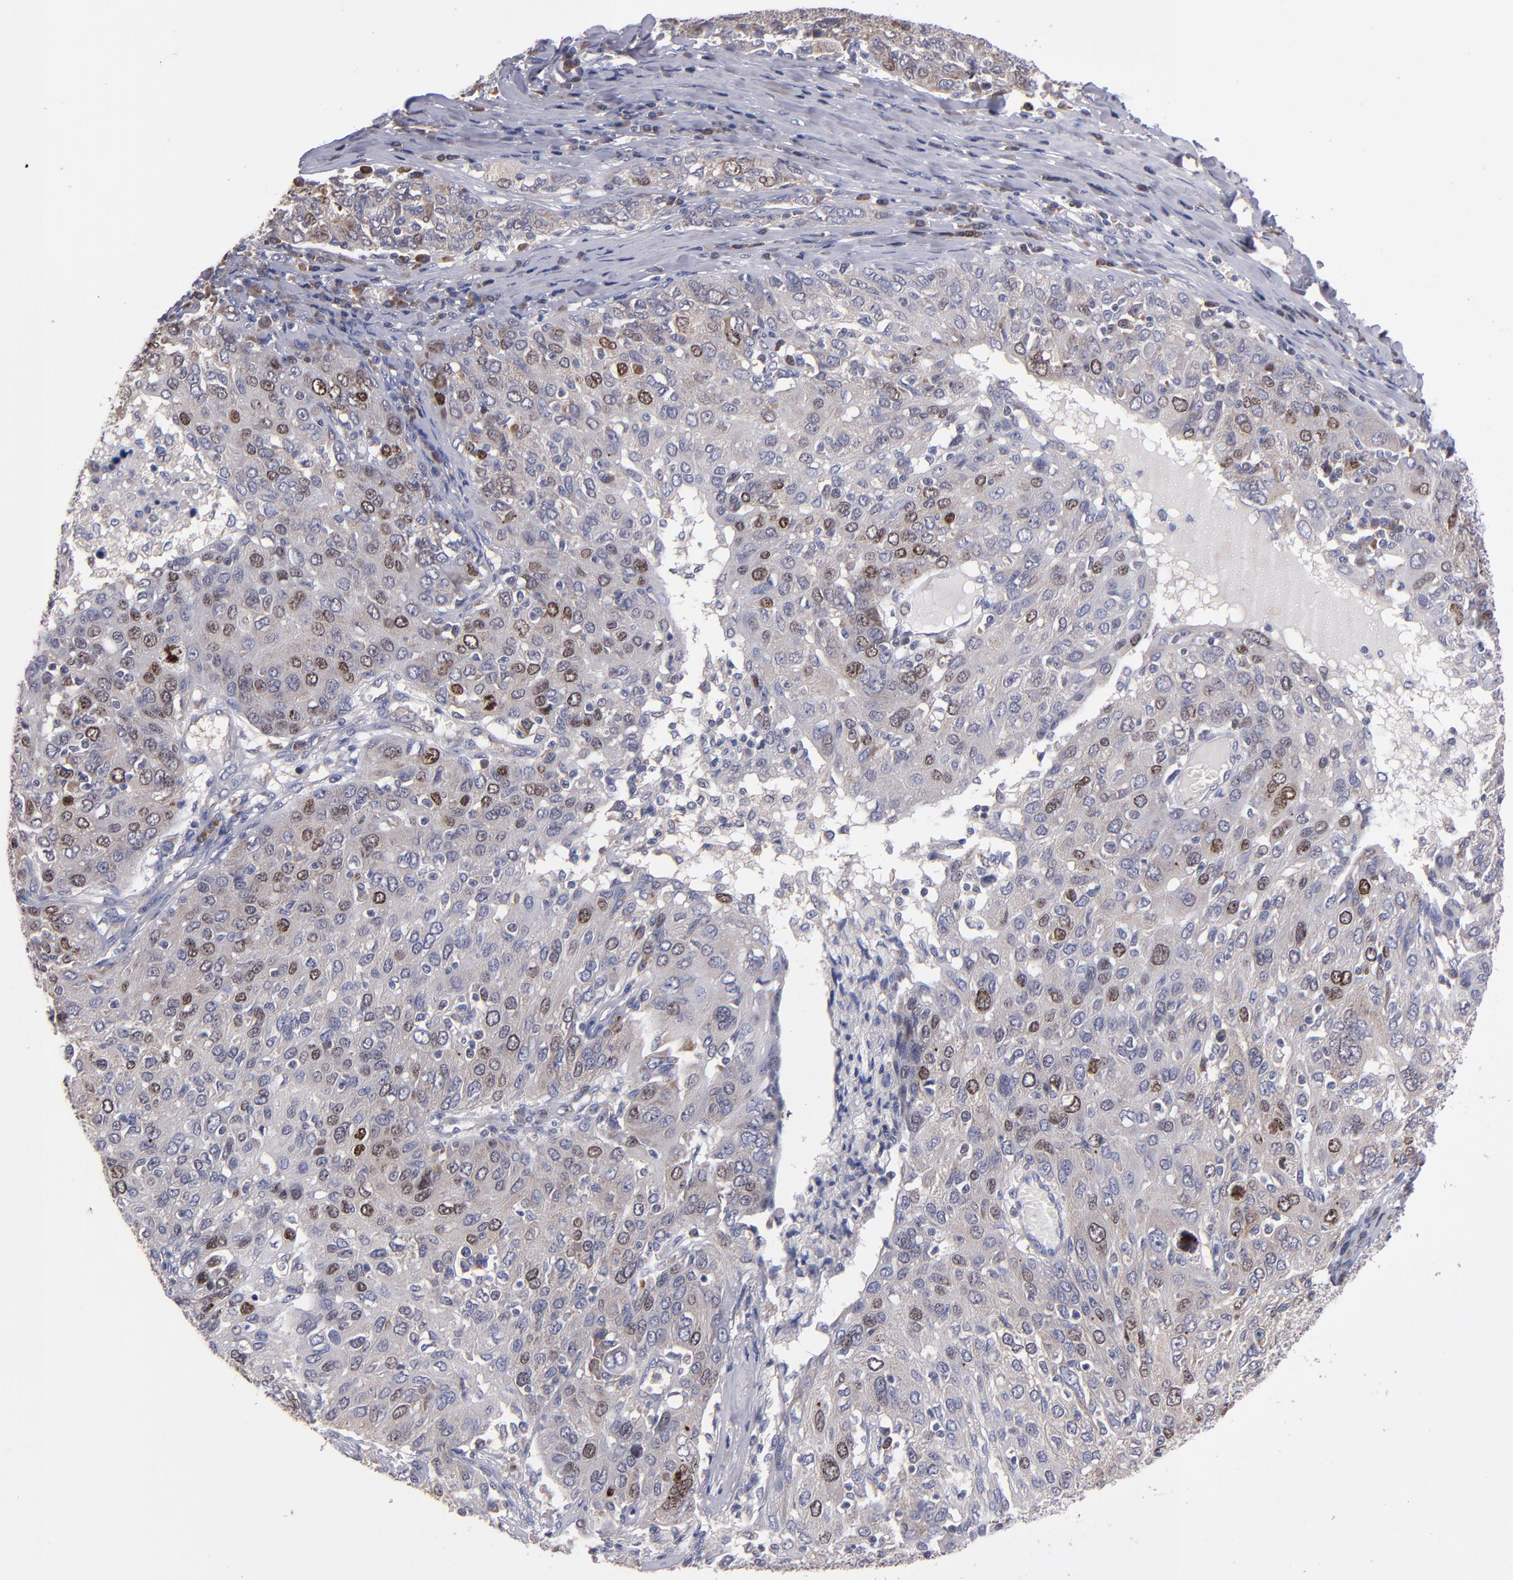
{"staining": {"intensity": "weak", "quantity": ">75%", "location": "cytoplasmic/membranous"}, "tissue": "ovarian cancer", "cell_type": "Tumor cells", "image_type": "cancer", "snomed": [{"axis": "morphology", "description": "Carcinoma, endometroid"}, {"axis": "topography", "description": "Ovary"}], "caption": "Human ovarian endometroid carcinoma stained with a protein marker displays weak staining in tumor cells.", "gene": "EIF3L", "patient": {"sex": "female", "age": 50}}